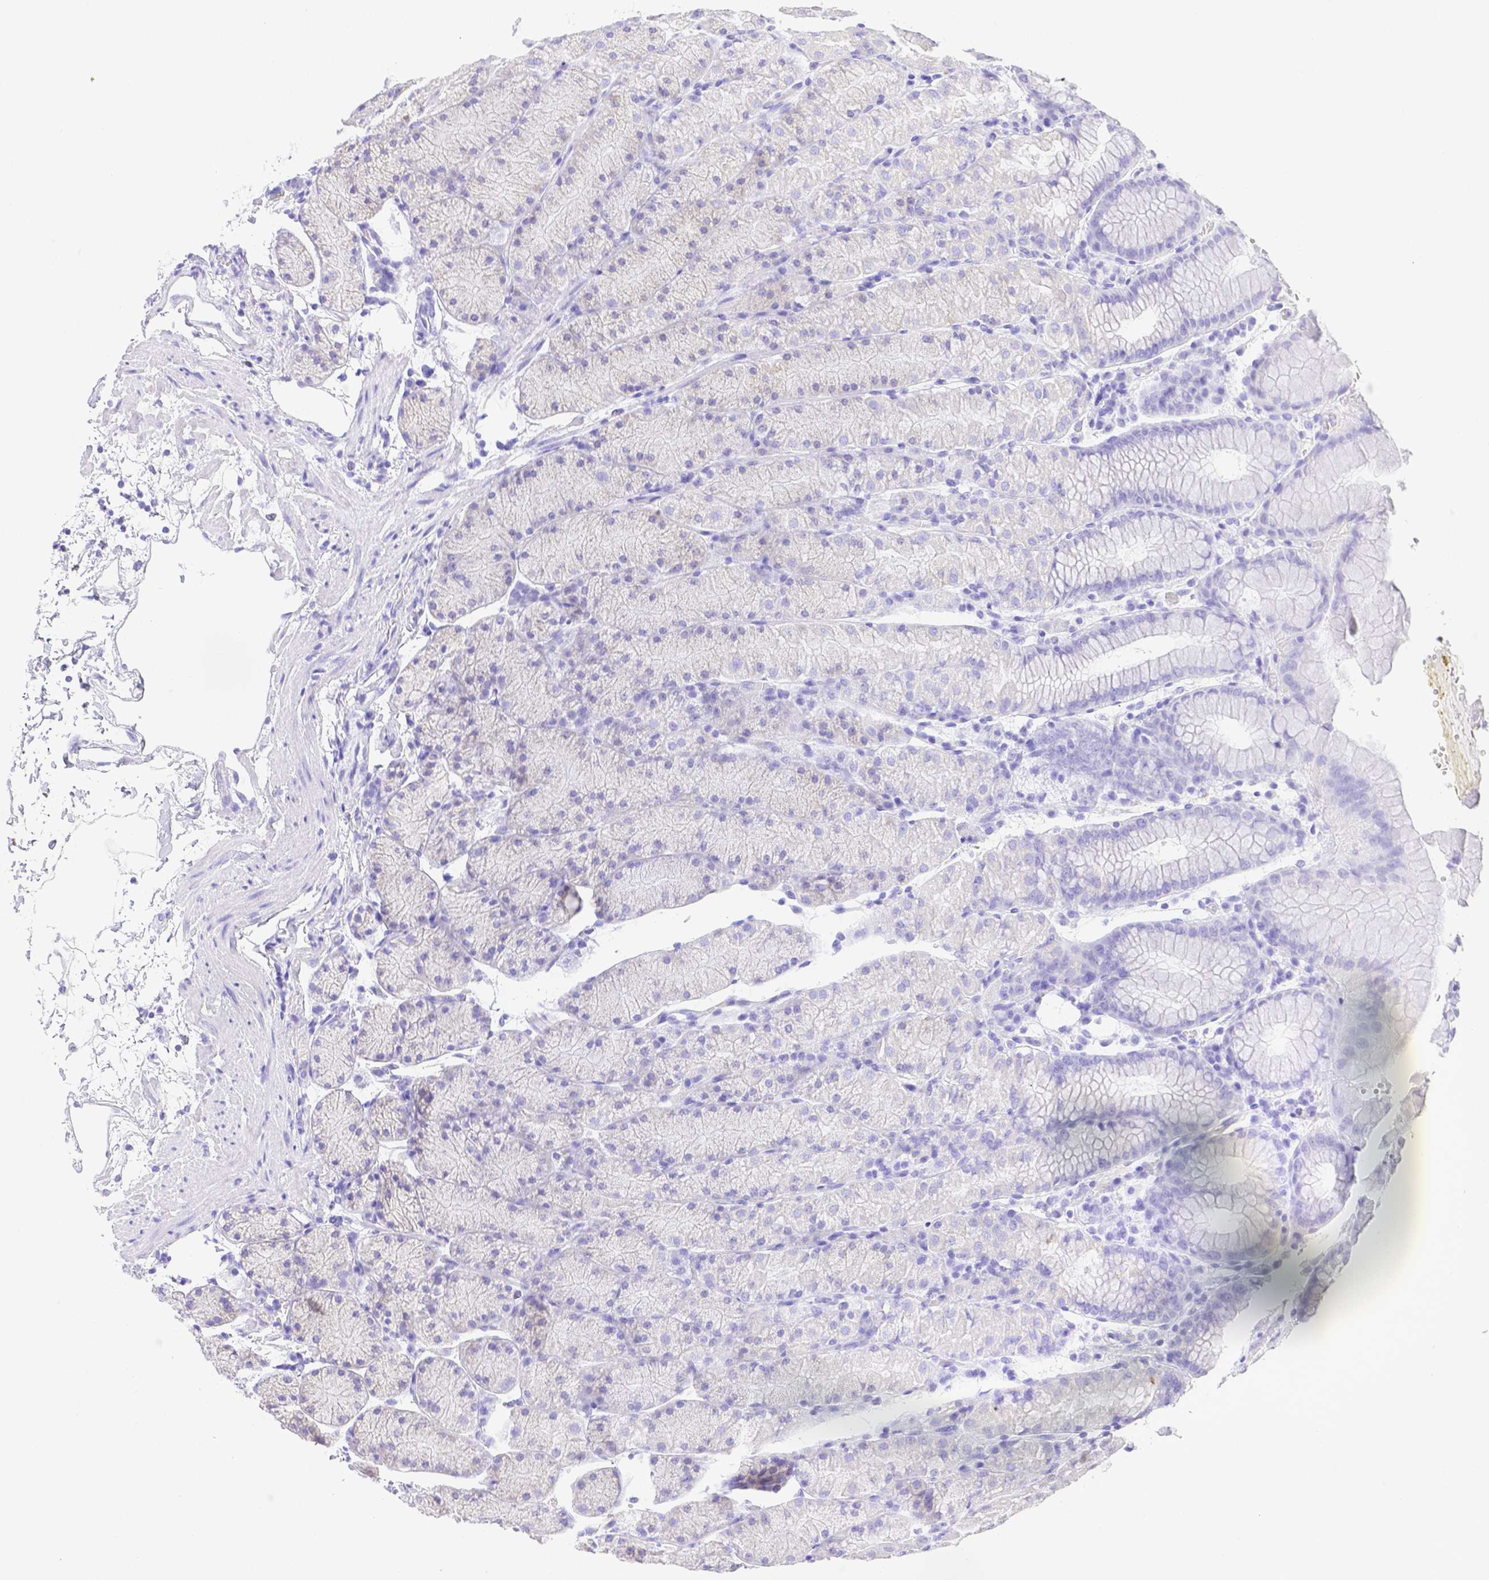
{"staining": {"intensity": "negative", "quantity": "none", "location": "none"}, "tissue": "stomach", "cell_type": "Glandular cells", "image_type": "normal", "snomed": [{"axis": "morphology", "description": "Normal tissue, NOS"}, {"axis": "topography", "description": "Stomach, upper"}, {"axis": "topography", "description": "Stomach"}], "caption": "Image shows no protein positivity in glandular cells of benign stomach.", "gene": "SMR3A", "patient": {"sex": "male", "age": 76}}